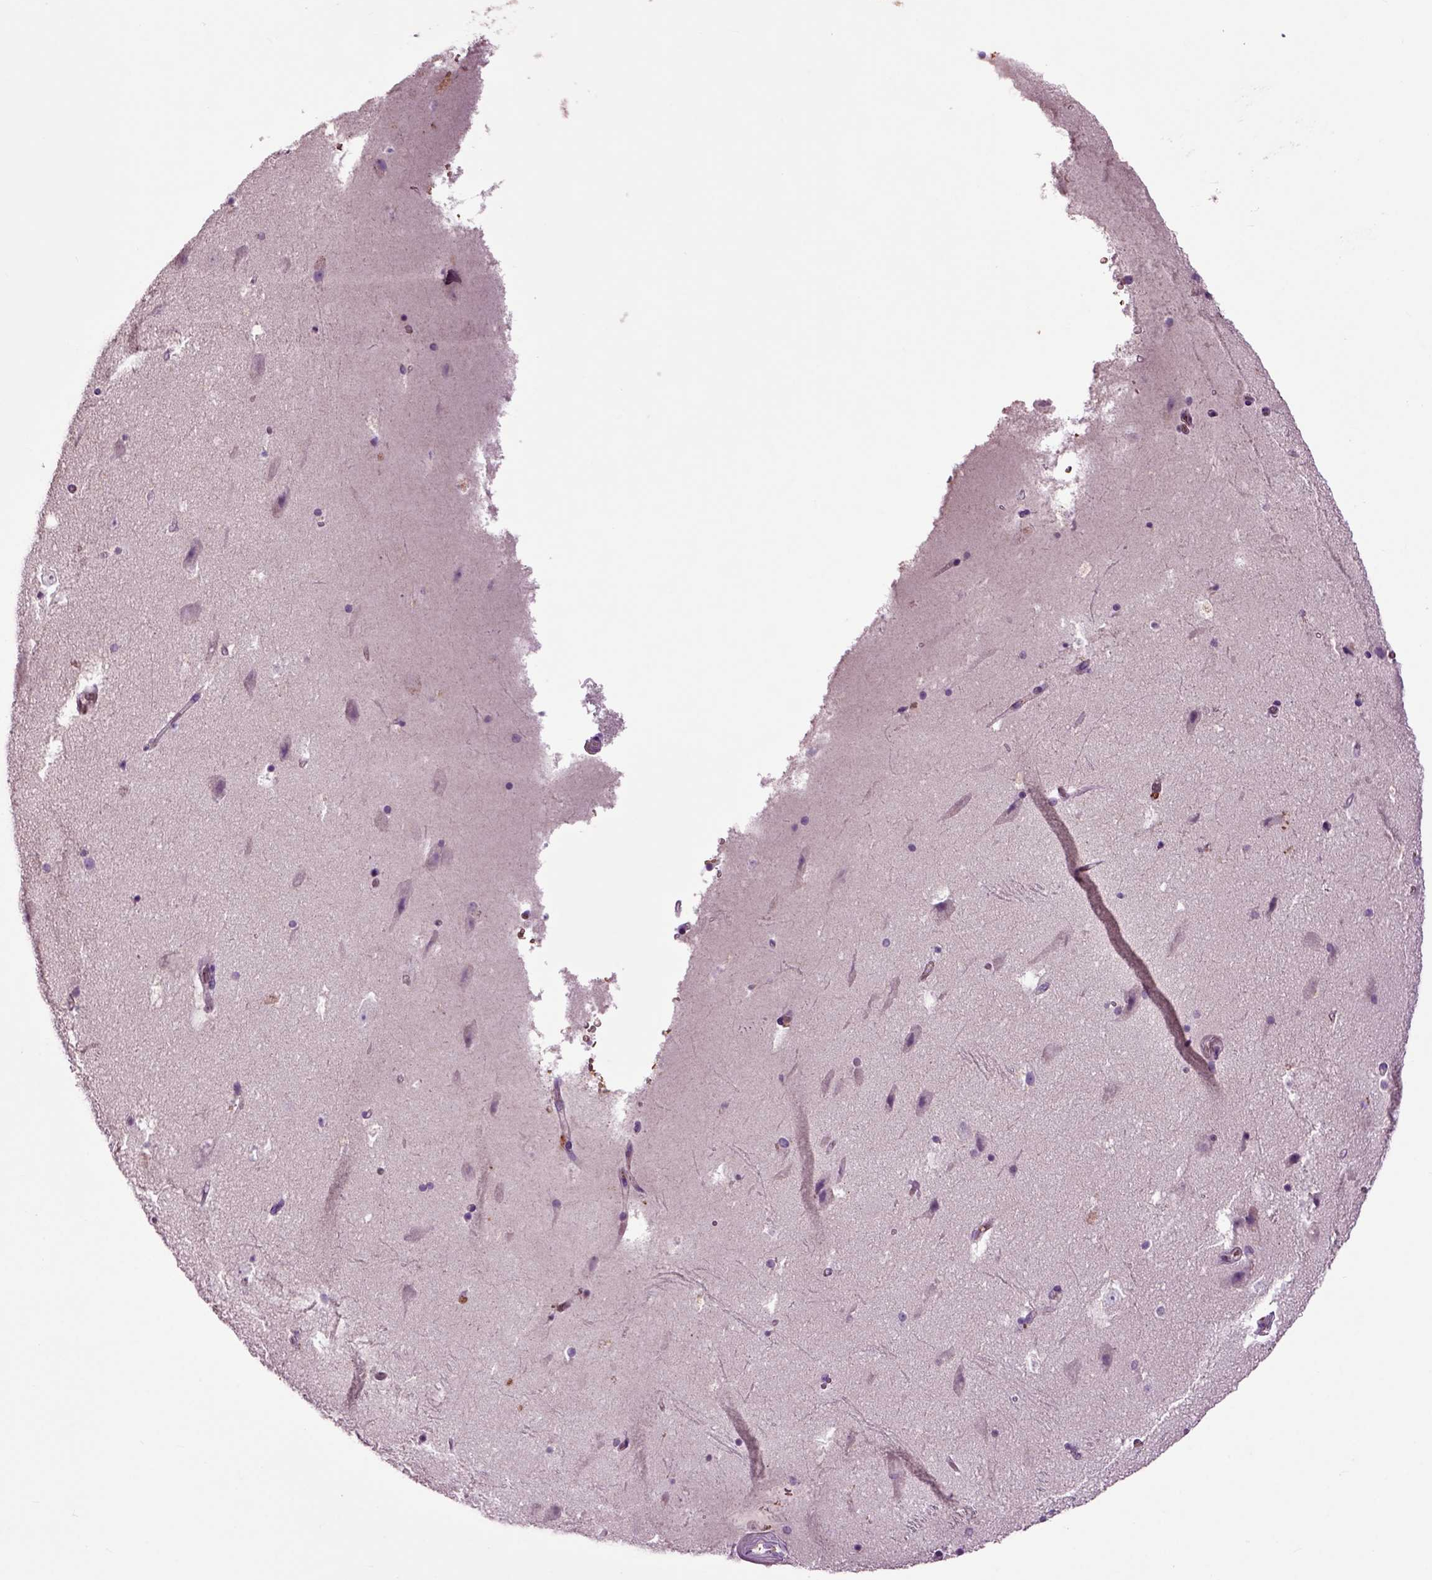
{"staining": {"intensity": "negative", "quantity": "none", "location": "none"}, "tissue": "hippocampus", "cell_type": "Glial cells", "image_type": "normal", "snomed": [{"axis": "morphology", "description": "Normal tissue, NOS"}, {"axis": "topography", "description": "Hippocampus"}], "caption": "The histopathology image reveals no staining of glial cells in benign hippocampus.", "gene": "SPON1", "patient": {"sex": "male", "age": 51}}